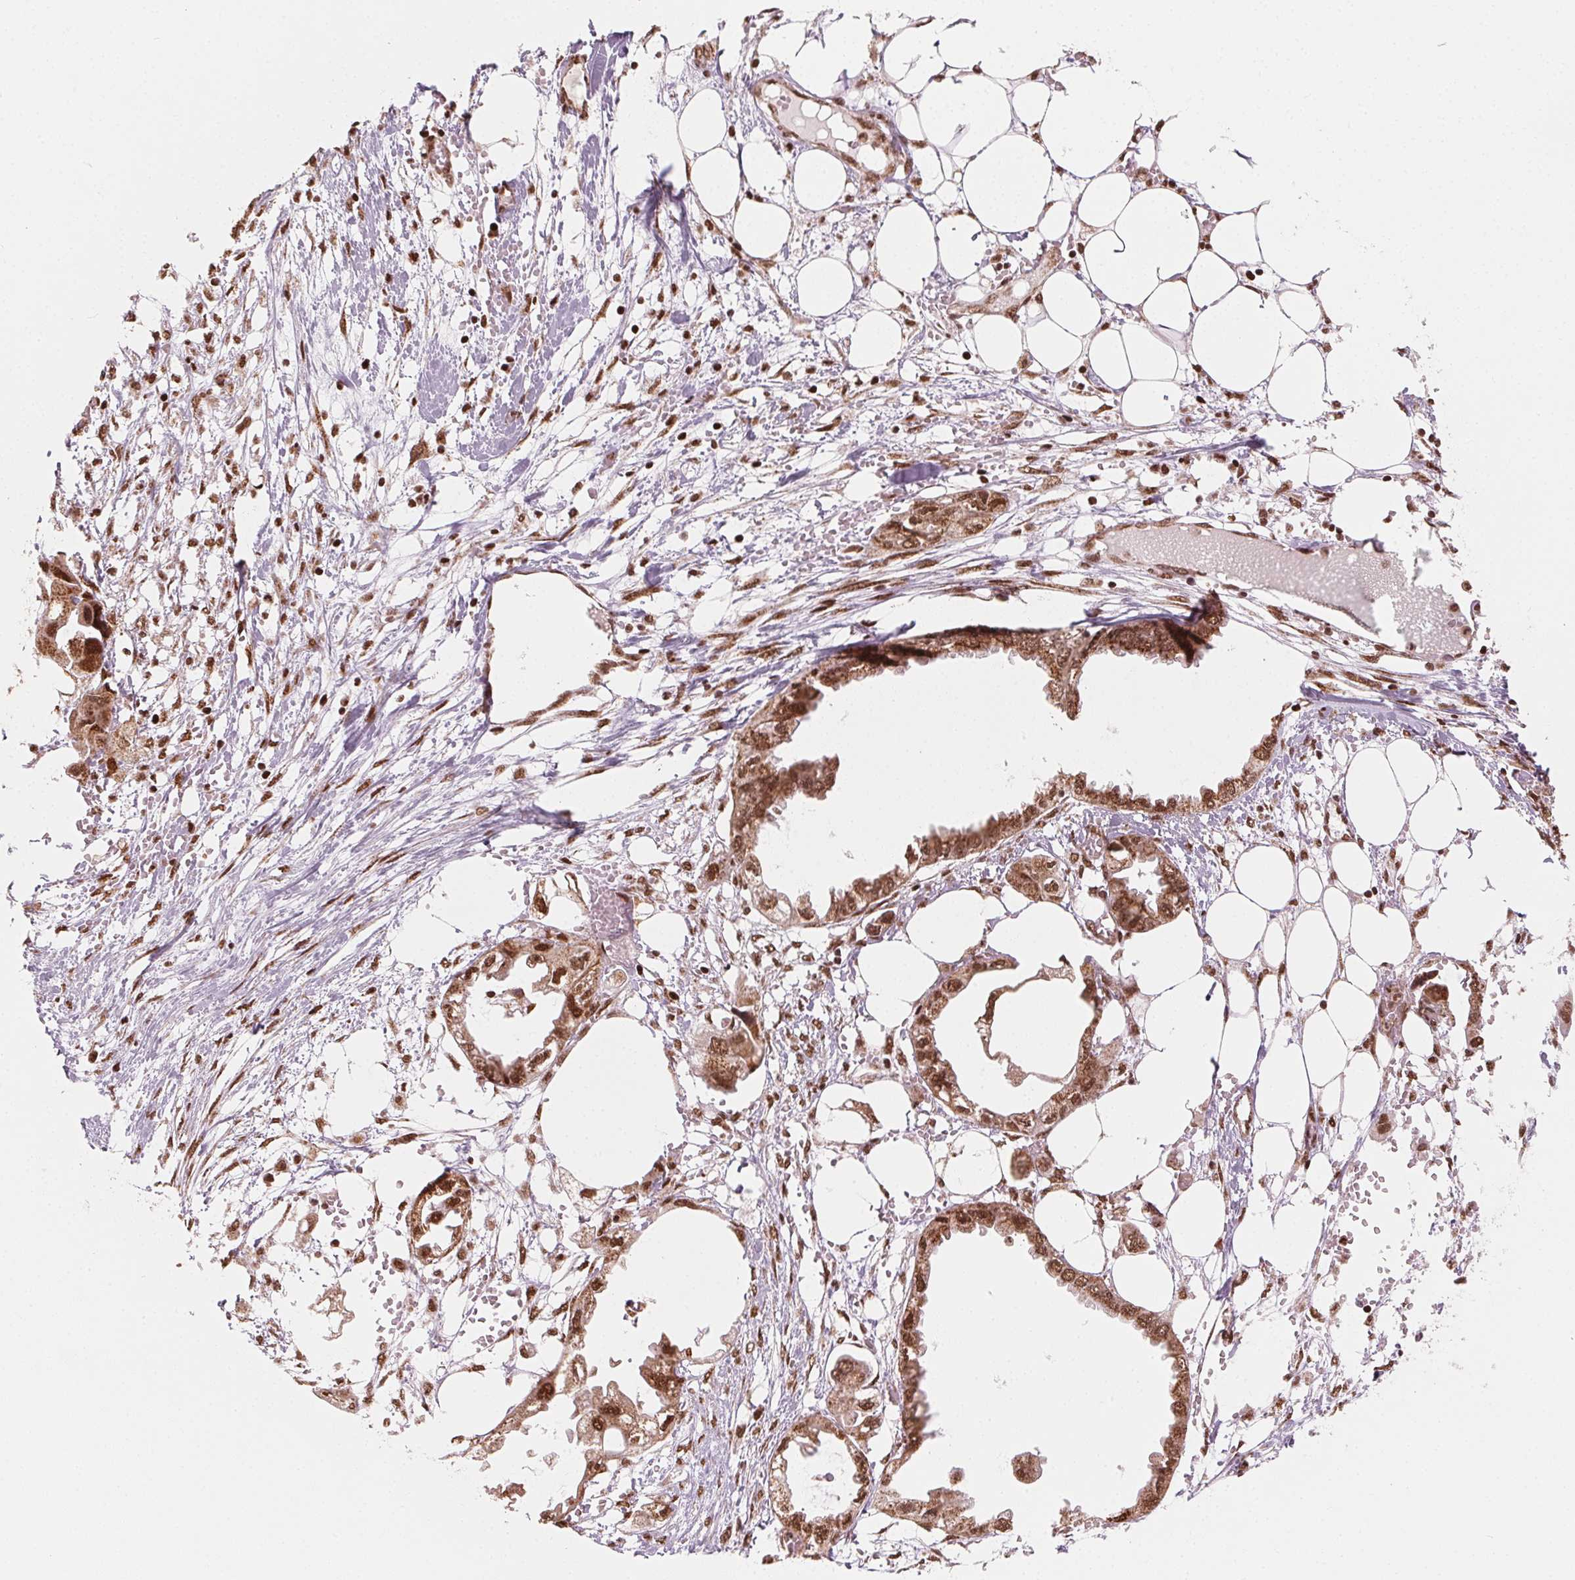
{"staining": {"intensity": "moderate", "quantity": ">75%", "location": "nuclear"}, "tissue": "endometrial cancer", "cell_type": "Tumor cells", "image_type": "cancer", "snomed": [{"axis": "morphology", "description": "Adenocarcinoma, NOS"}, {"axis": "morphology", "description": "Adenocarcinoma, metastatic, NOS"}, {"axis": "topography", "description": "Adipose tissue"}, {"axis": "topography", "description": "Endometrium"}], "caption": "Immunohistochemical staining of endometrial adenocarcinoma displays moderate nuclear protein staining in about >75% of tumor cells.", "gene": "TOPORS", "patient": {"sex": "female", "age": 67}}